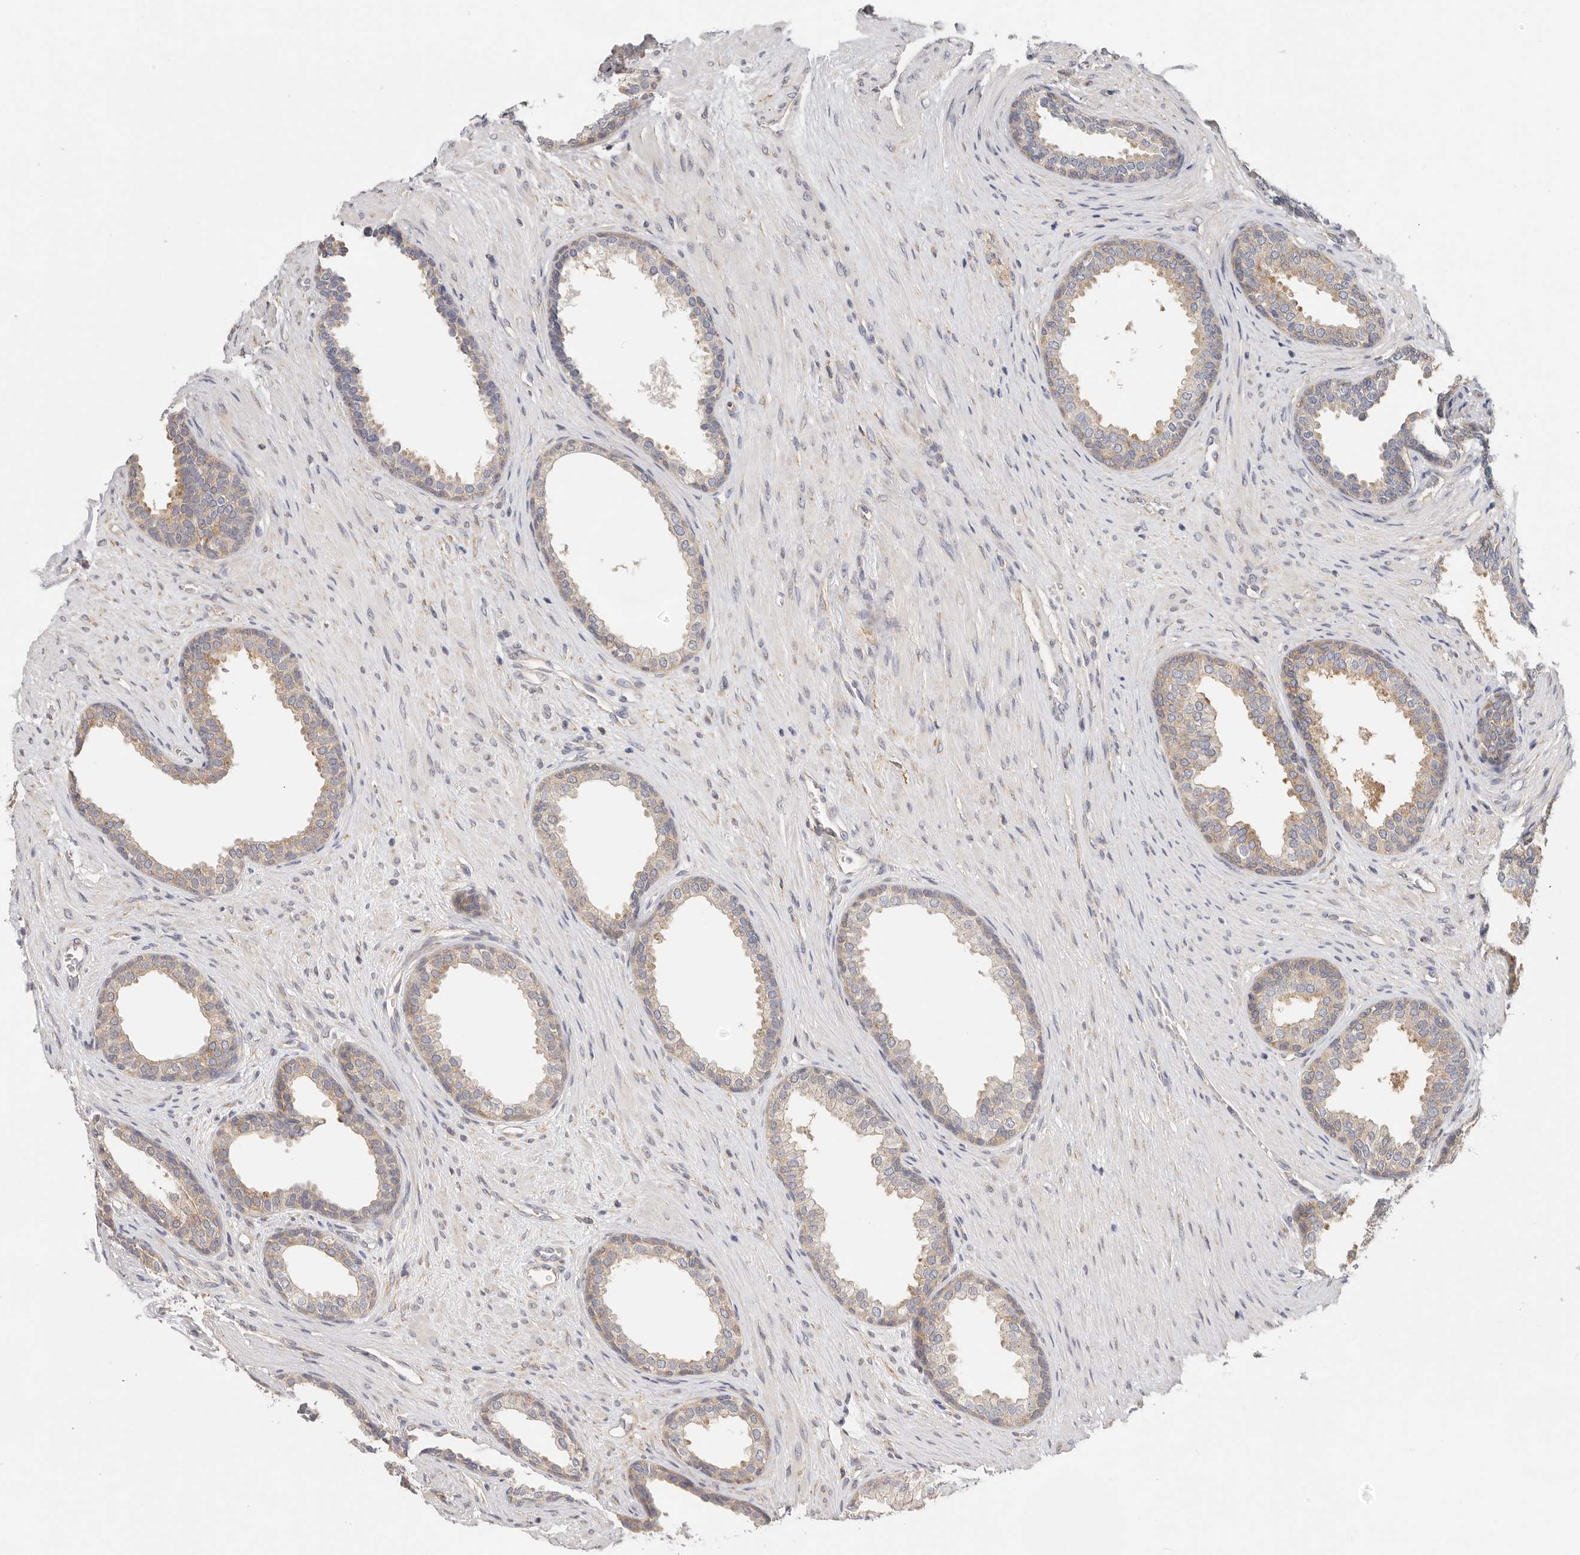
{"staining": {"intensity": "weak", "quantity": "25%-75%", "location": "cytoplasmic/membranous"}, "tissue": "prostate", "cell_type": "Glandular cells", "image_type": "normal", "snomed": [{"axis": "morphology", "description": "Normal tissue, NOS"}, {"axis": "topography", "description": "Prostate"}], "caption": "The photomicrograph exhibits a brown stain indicating the presence of a protein in the cytoplasmic/membranous of glandular cells in prostate. (DAB (3,3'-diaminobenzidine) IHC with brightfield microscopy, high magnification).", "gene": "AFDN", "patient": {"sex": "male", "age": 76}}